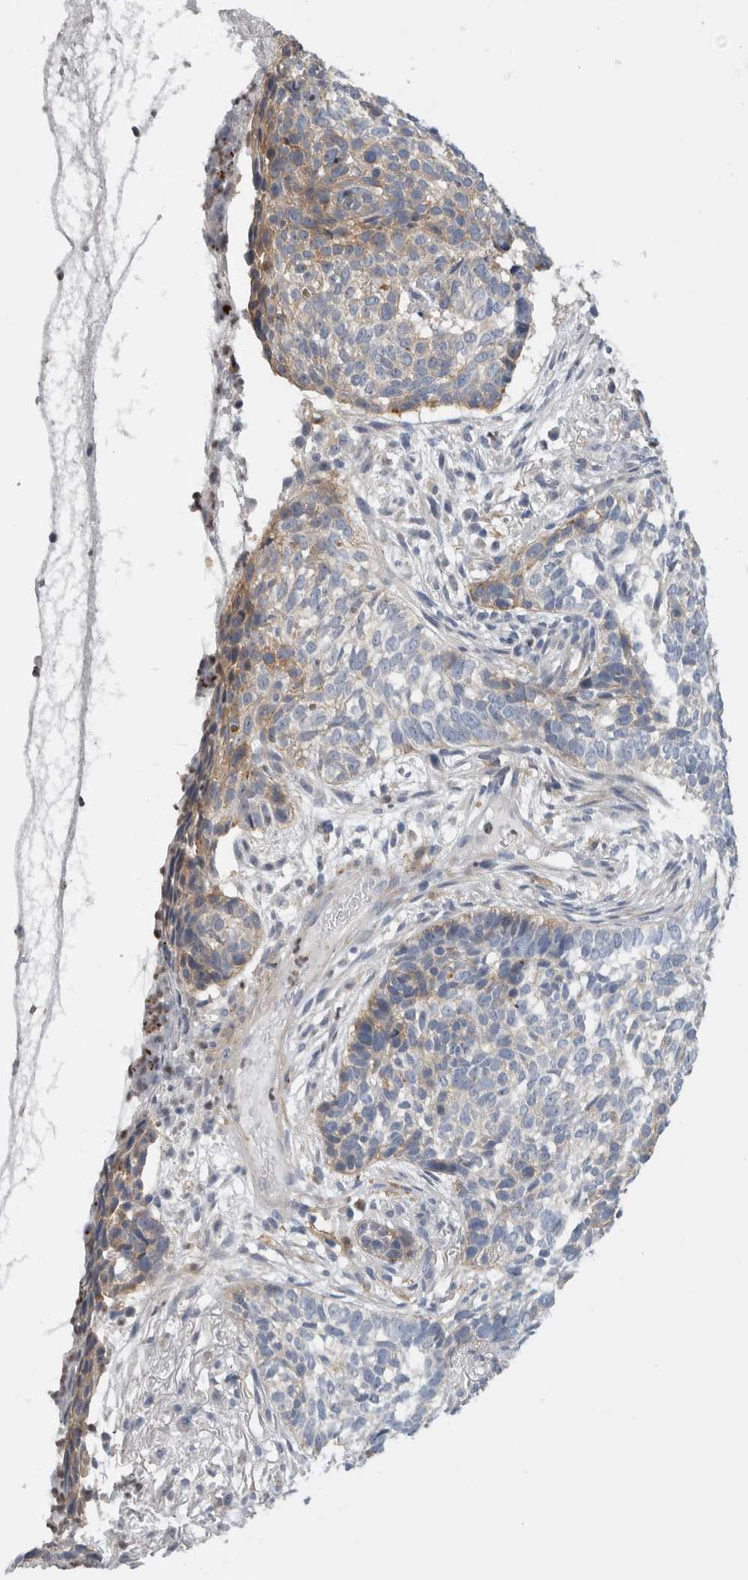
{"staining": {"intensity": "weak", "quantity": "25%-75%", "location": "cytoplasmic/membranous"}, "tissue": "skin cancer", "cell_type": "Tumor cells", "image_type": "cancer", "snomed": [{"axis": "morphology", "description": "Basal cell carcinoma"}, {"axis": "topography", "description": "Skin"}], "caption": "A brown stain shows weak cytoplasmic/membranous staining of a protein in skin basal cell carcinoma tumor cells.", "gene": "SLC20A2", "patient": {"sex": "male", "age": 85}}